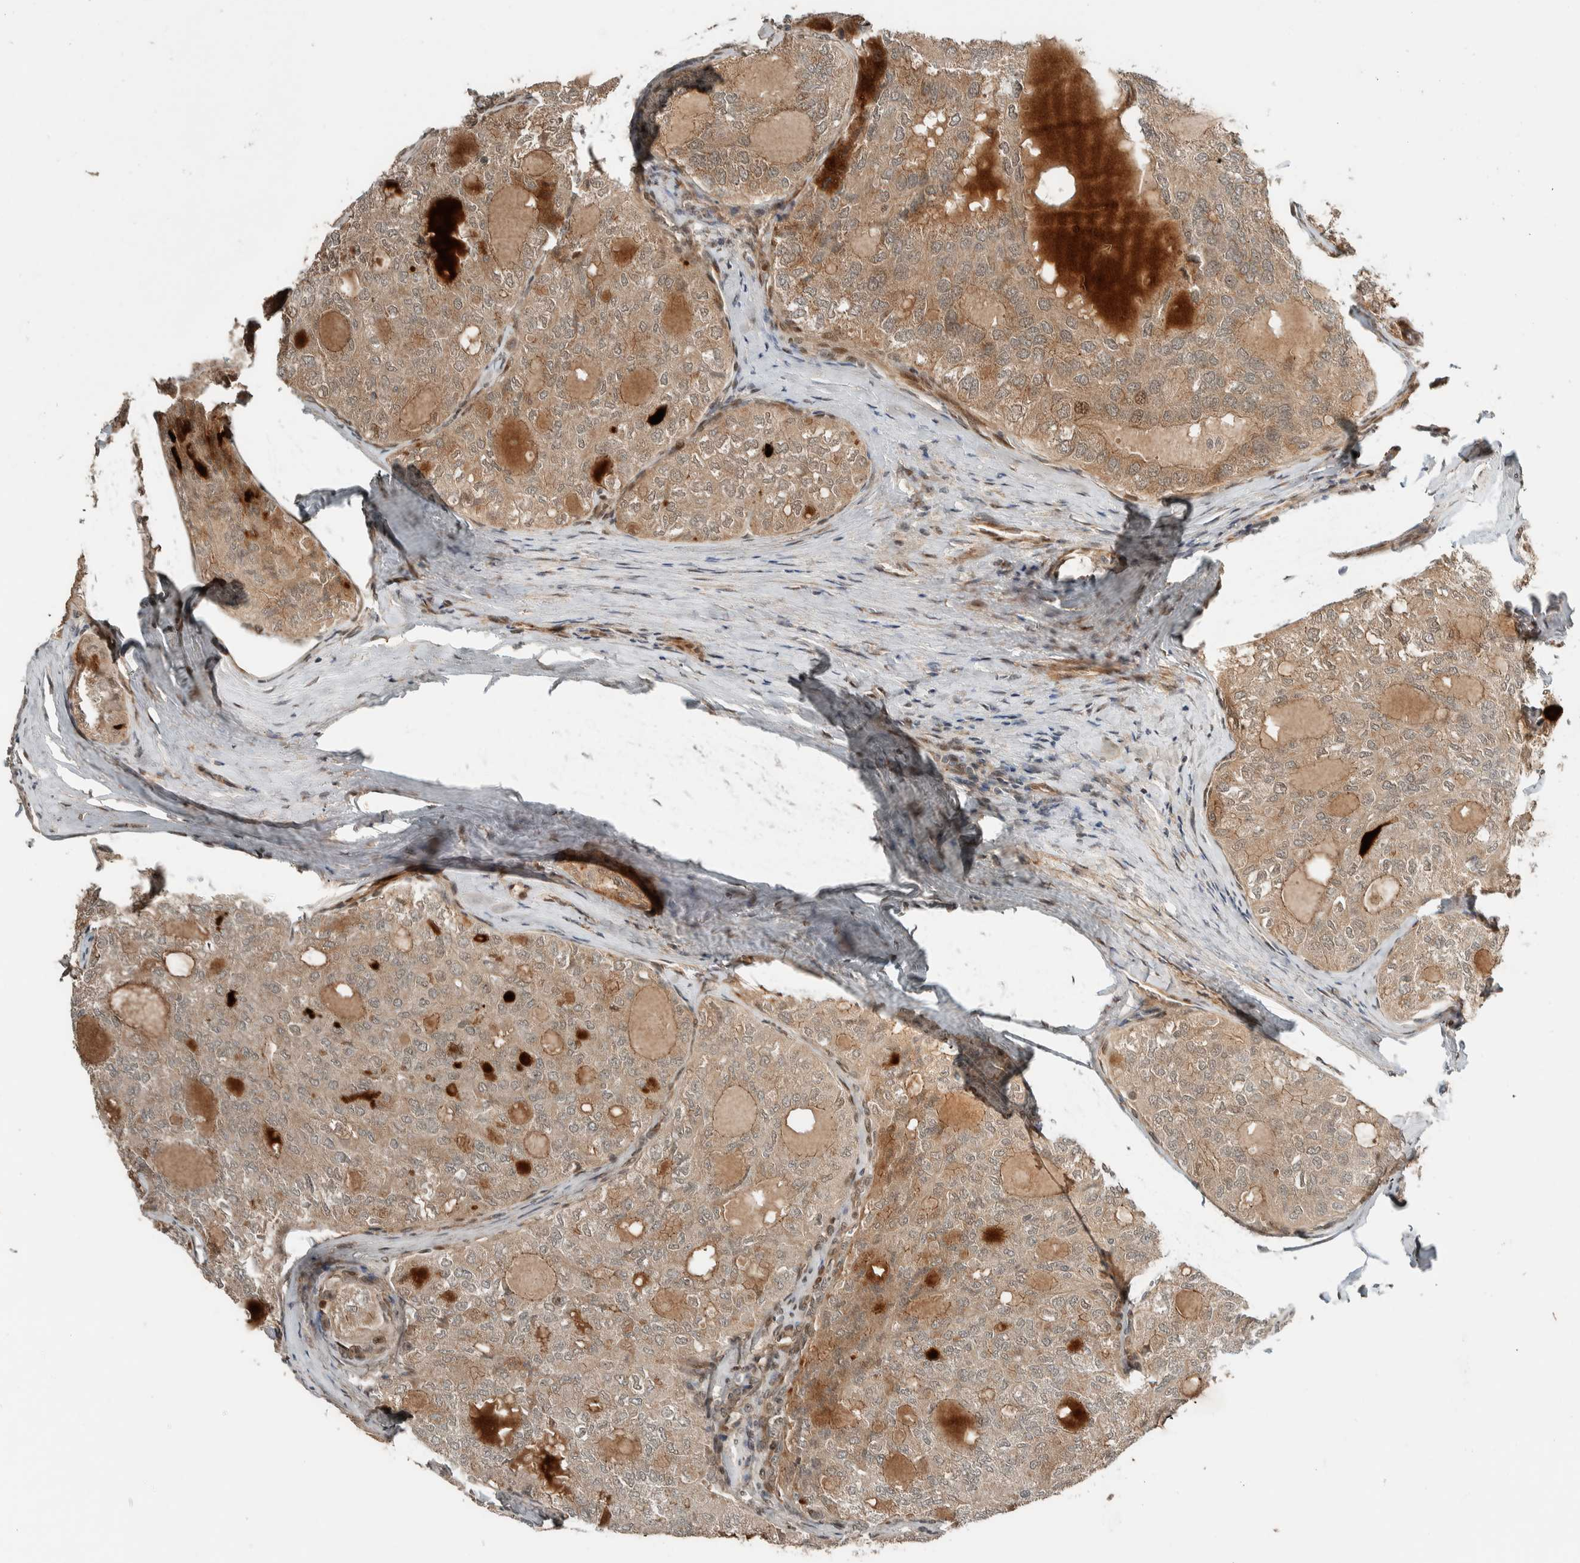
{"staining": {"intensity": "weak", "quantity": ">75%", "location": "cytoplasmic/membranous"}, "tissue": "thyroid cancer", "cell_type": "Tumor cells", "image_type": "cancer", "snomed": [{"axis": "morphology", "description": "Follicular adenoma carcinoma, NOS"}, {"axis": "topography", "description": "Thyroid gland"}], "caption": "Thyroid cancer (follicular adenoma carcinoma) stained for a protein (brown) reveals weak cytoplasmic/membranous positive positivity in approximately >75% of tumor cells.", "gene": "STXBP4", "patient": {"sex": "male", "age": 75}}